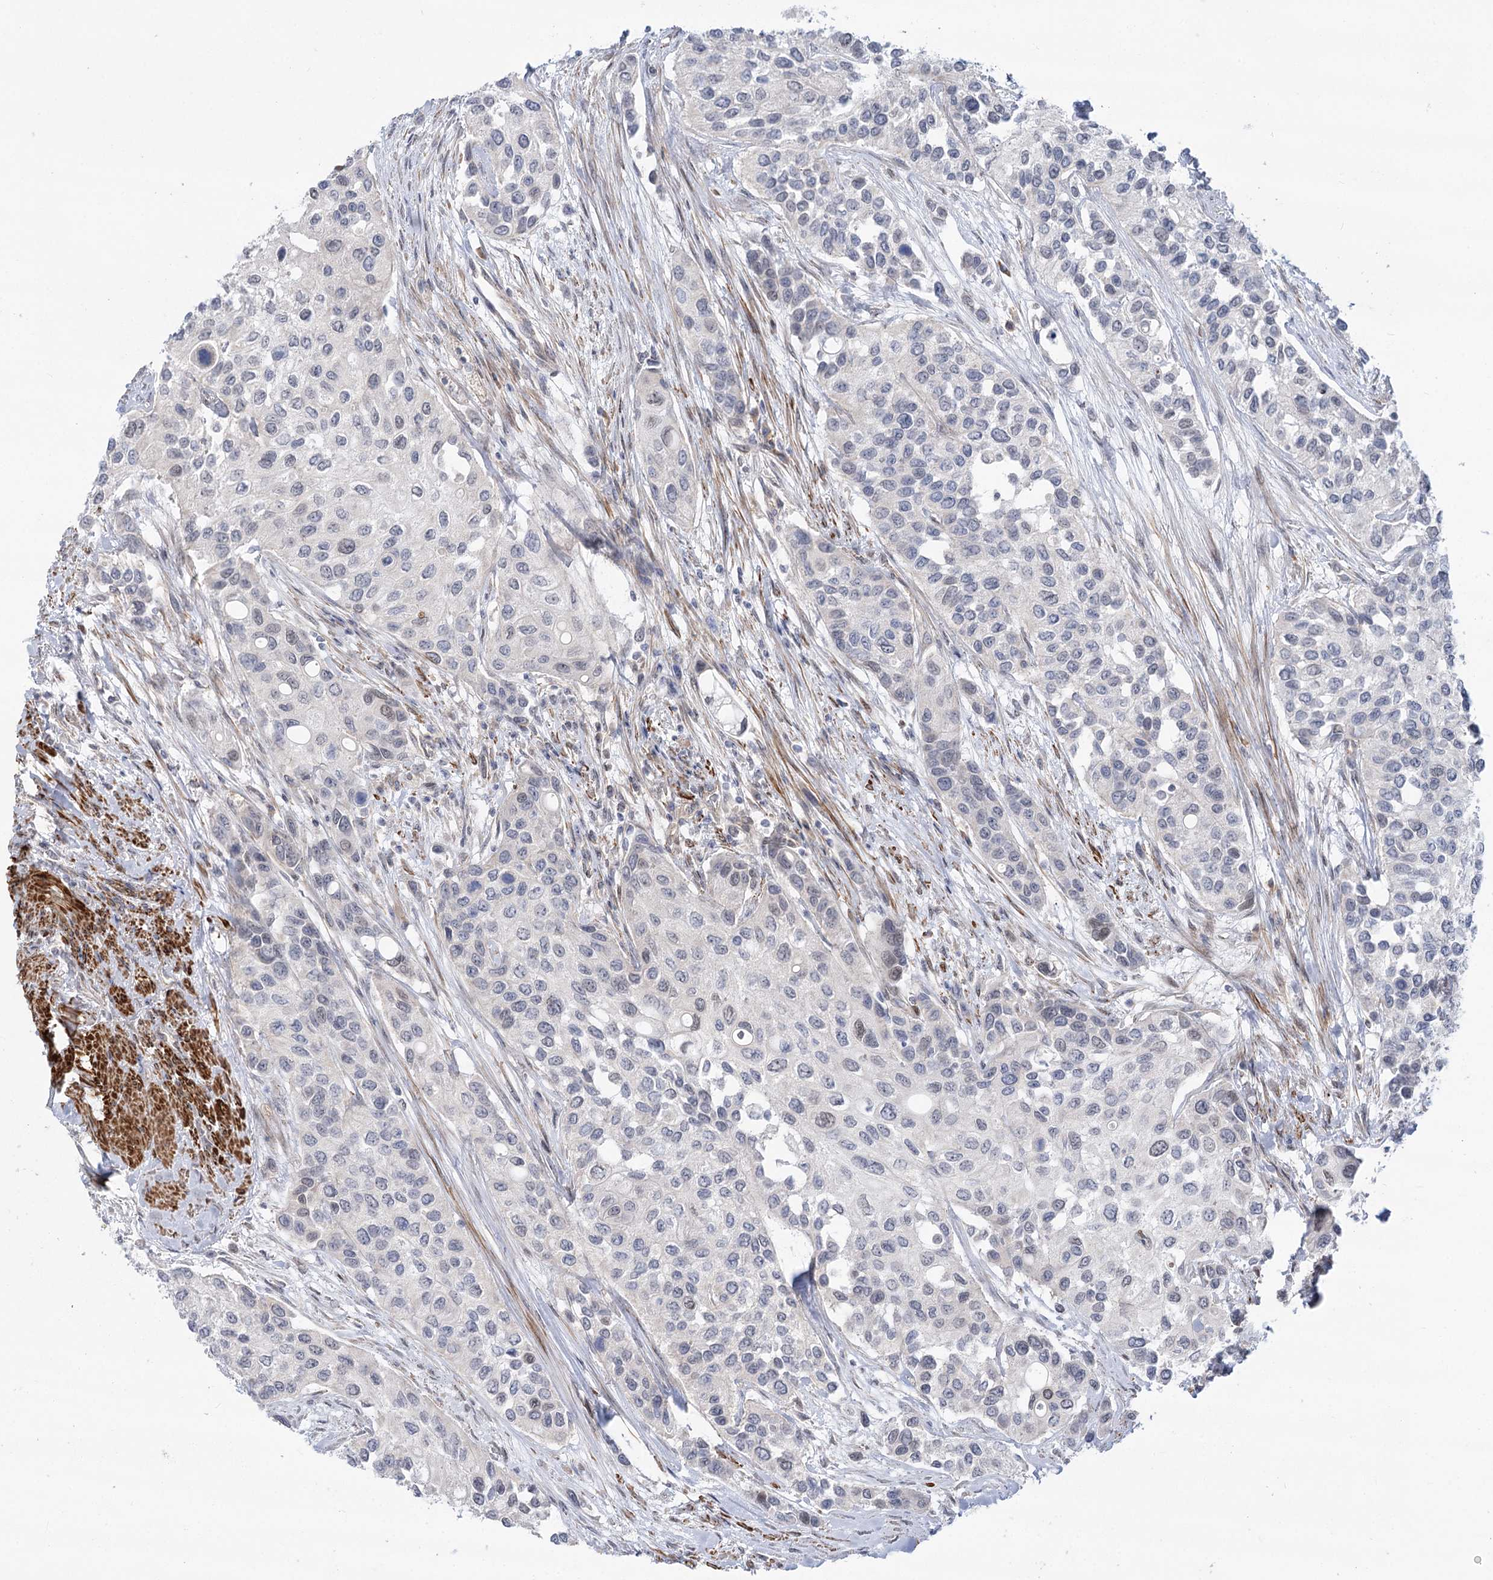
{"staining": {"intensity": "negative", "quantity": "none", "location": "none"}, "tissue": "urothelial cancer", "cell_type": "Tumor cells", "image_type": "cancer", "snomed": [{"axis": "morphology", "description": "Normal tissue, NOS"}, {"axis": "morphology", "description": "Urothelial carcinoma, High grade"}, {"axis": "topography", "description": "Vascular tissue"}, {"axis": "topography", "description": "Urinary bladder"}], "caption": "High magnification brightfield microscopy of urothelial cancer stained with DAB (3,3'-diaminobenzidine) (brown) and counterstained with hematoxylin (blue): tumor cells show no significant positivity.", "gene": "ARSI", "patient": {"sex": "female", "age": 56}}